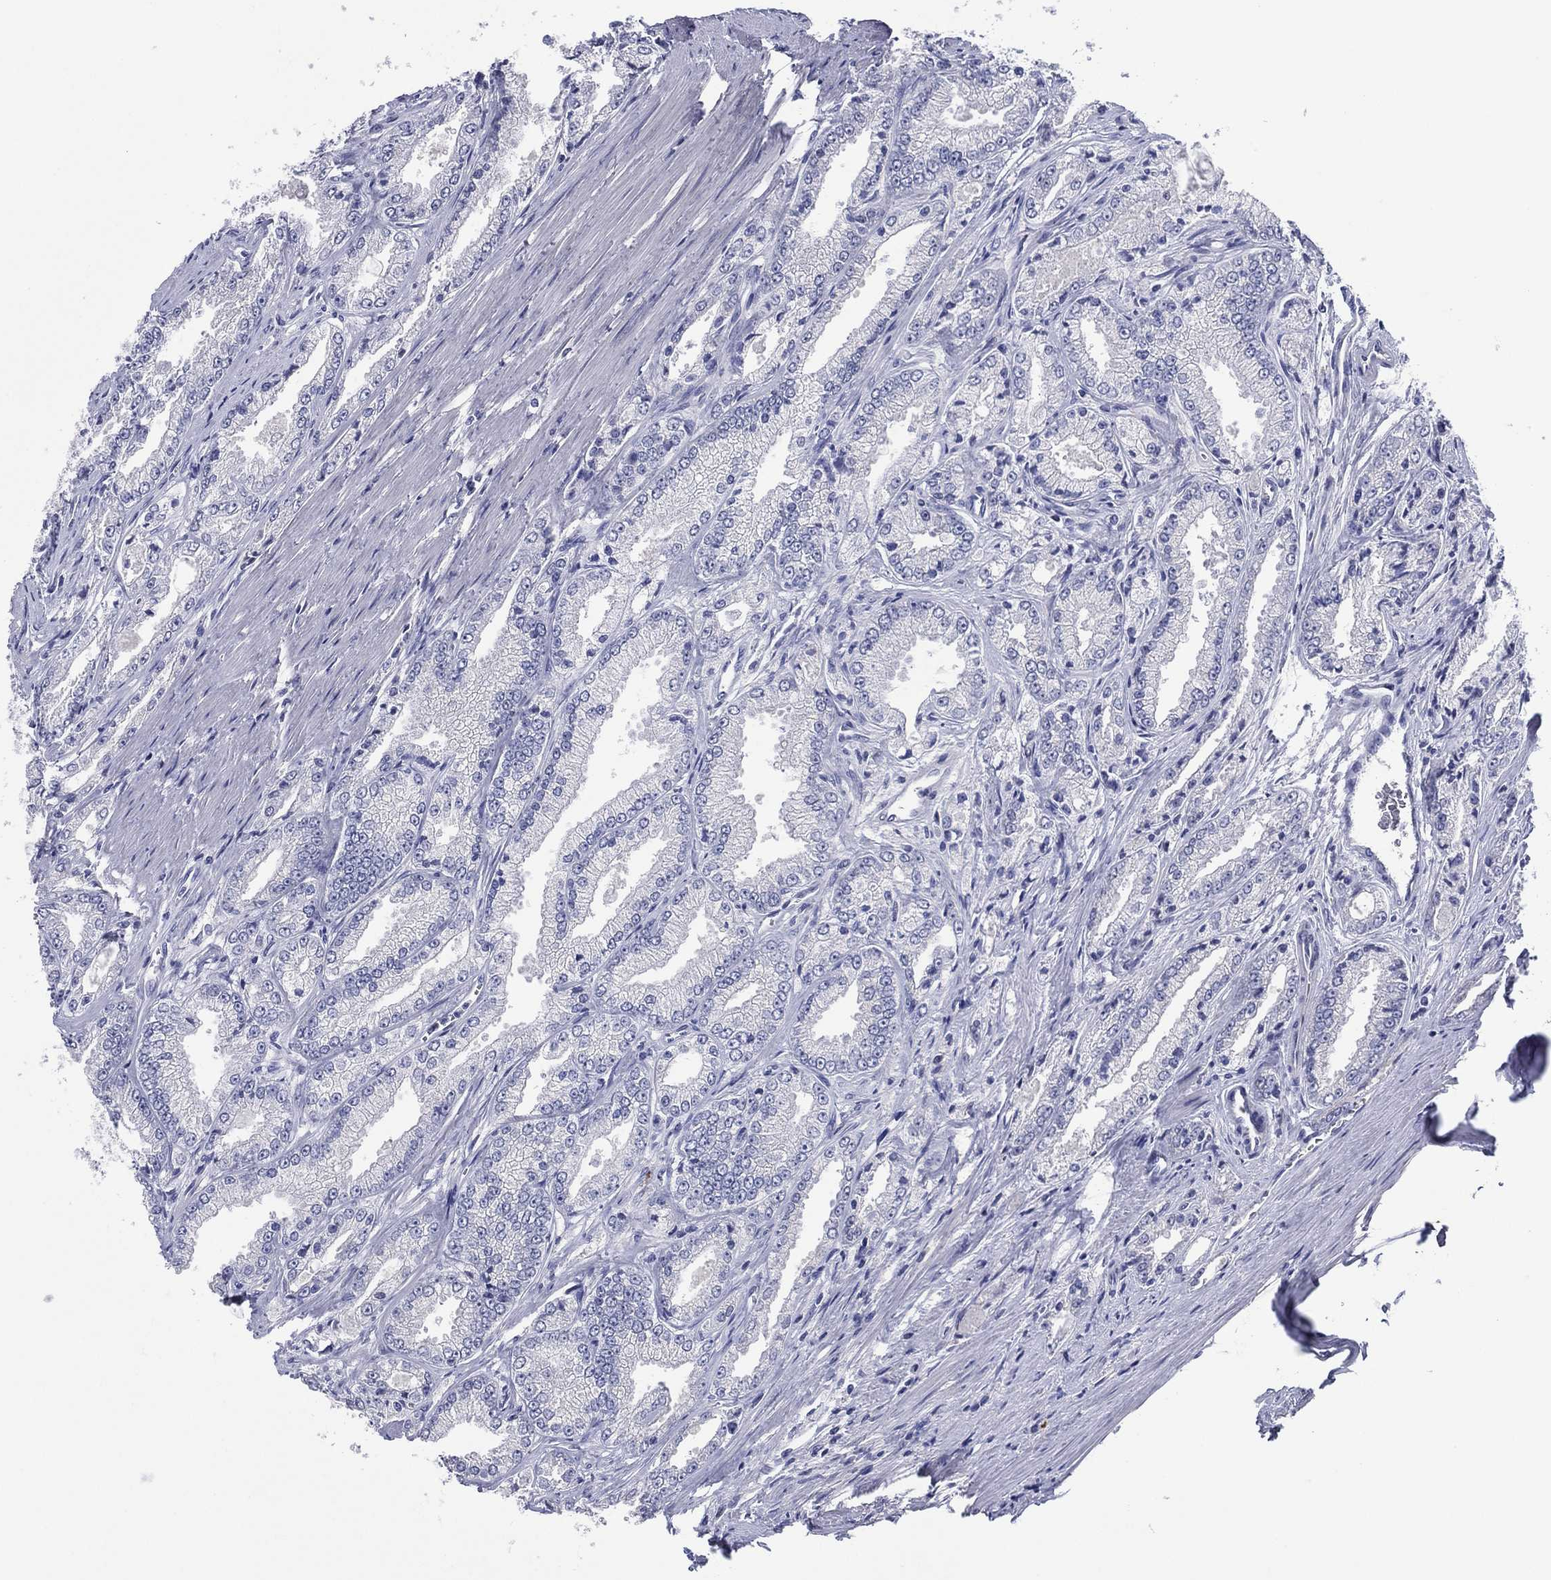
{"staining": {"intensity": "negative", "quantity": "none", "location": "none"}, "tissue": "prostate cancer", "cell_type": "Tumor cells", "image_type": "cancer", "snomed": [{"axis": "morphology", "description": "Adenocarcinoma, NOS"}, {"axis": "morphology", "description": "Adenocarcinoma, High grade"}, {"axis": "topography", "description": "Prostate"}], "caption": "Immunohistochemistry of adenocarcinoma (prostate) exhibits no staining in tumor cells.", "gene": "TRIM31", "patient": {"sex": "male", "age": 70}}